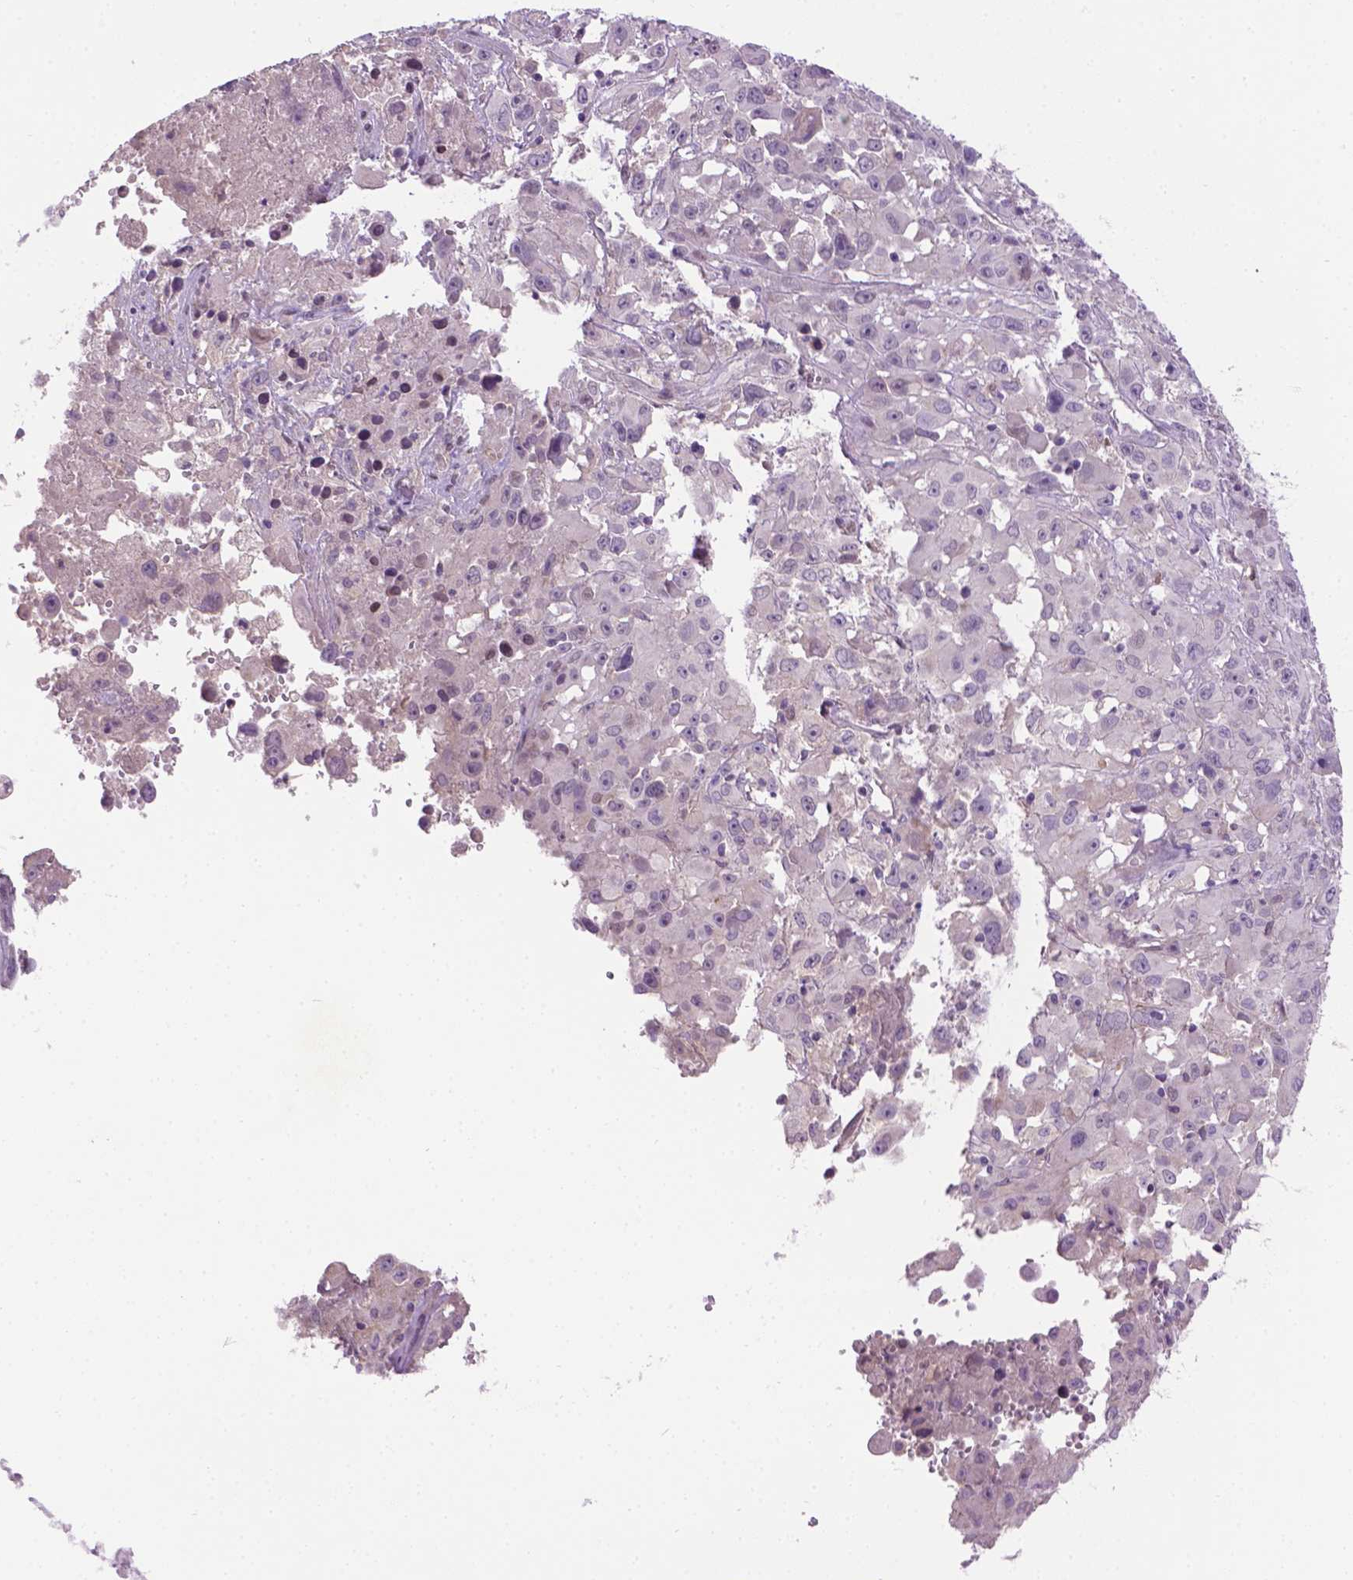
{"staining": {"intensity": "negative", "quantity": "none", "location": "none"}, "tissue": "melanoma", "cell_type": "Tumor cells", "image_type": "cancer", "snomed": [{"axis": "morphology", "description": "Malignant melanoma, Metastatic site"}, {"axis": "topography", "description": "Soft tissue"}], "caption": "Tumor cells show no significant protein positivity in malignant melanoma (metastatic site).", "gene": "IRF6", "patient": {"sex": "male", "age": 50}}